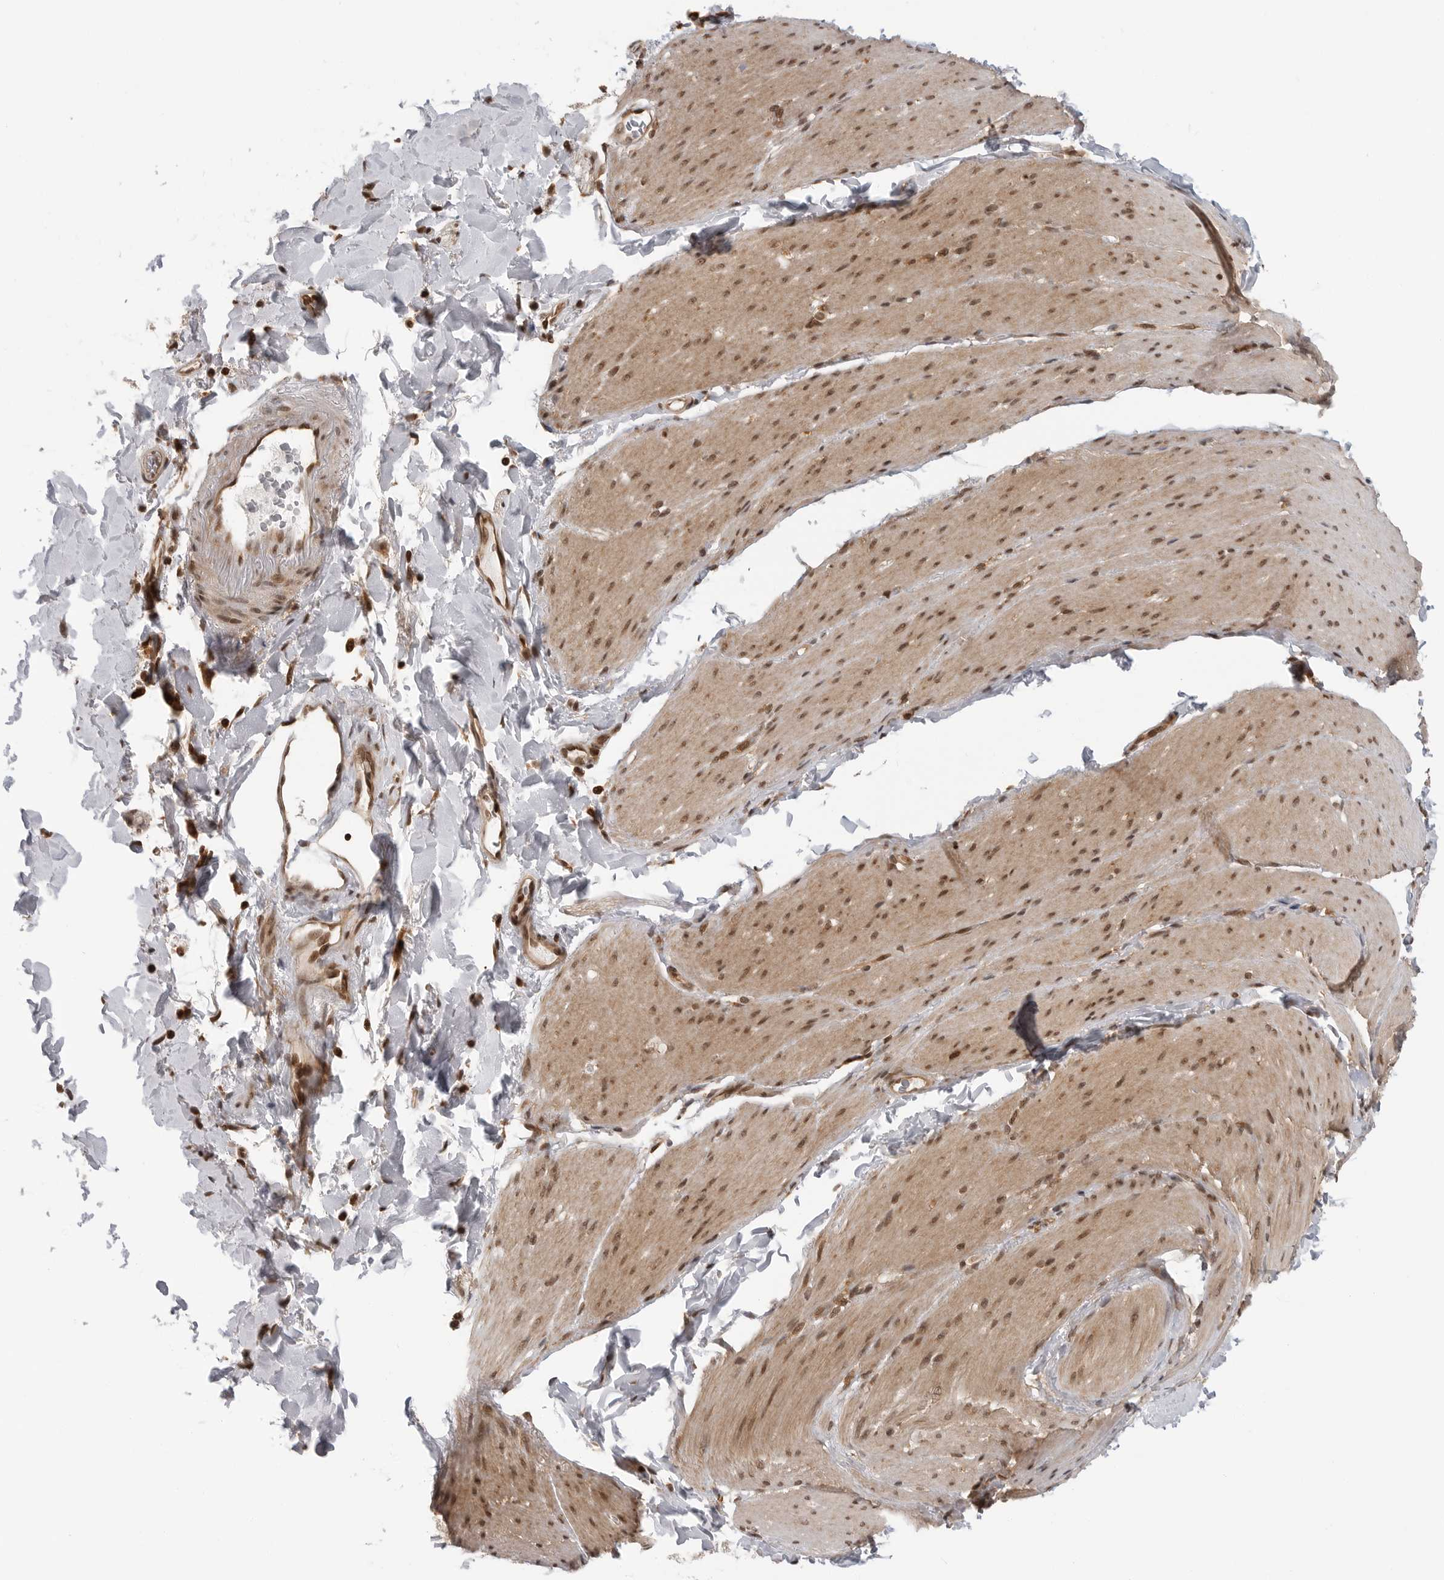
{"staining": {"intensity": "moderate", "quantity": ">75%", "location": "cytoplasmic/membranous,nuclear"}, "tissue": "smooth muscle", "cell_type": "Smooth muscle cells", "image_type": "normal", "snomed": [{"axis": "morphology", "description": "Normal tissue, NOS"}, {"axis": "topography", "description": "Smooth muscle"}, {"axis": "topography", "description": "Small intestine"}], "caption": "Immunohistochemical staining of normal human smooth muscle displays medium levels of moderate cytoplasmic/membranous,nuclear staining in about >75% of smooth muscle cells. (brown staining indicates protein expression, while blue staining denotes nuclei).", "gene": "SZRD1", "patient": {"sex": "female", "age": 84}}